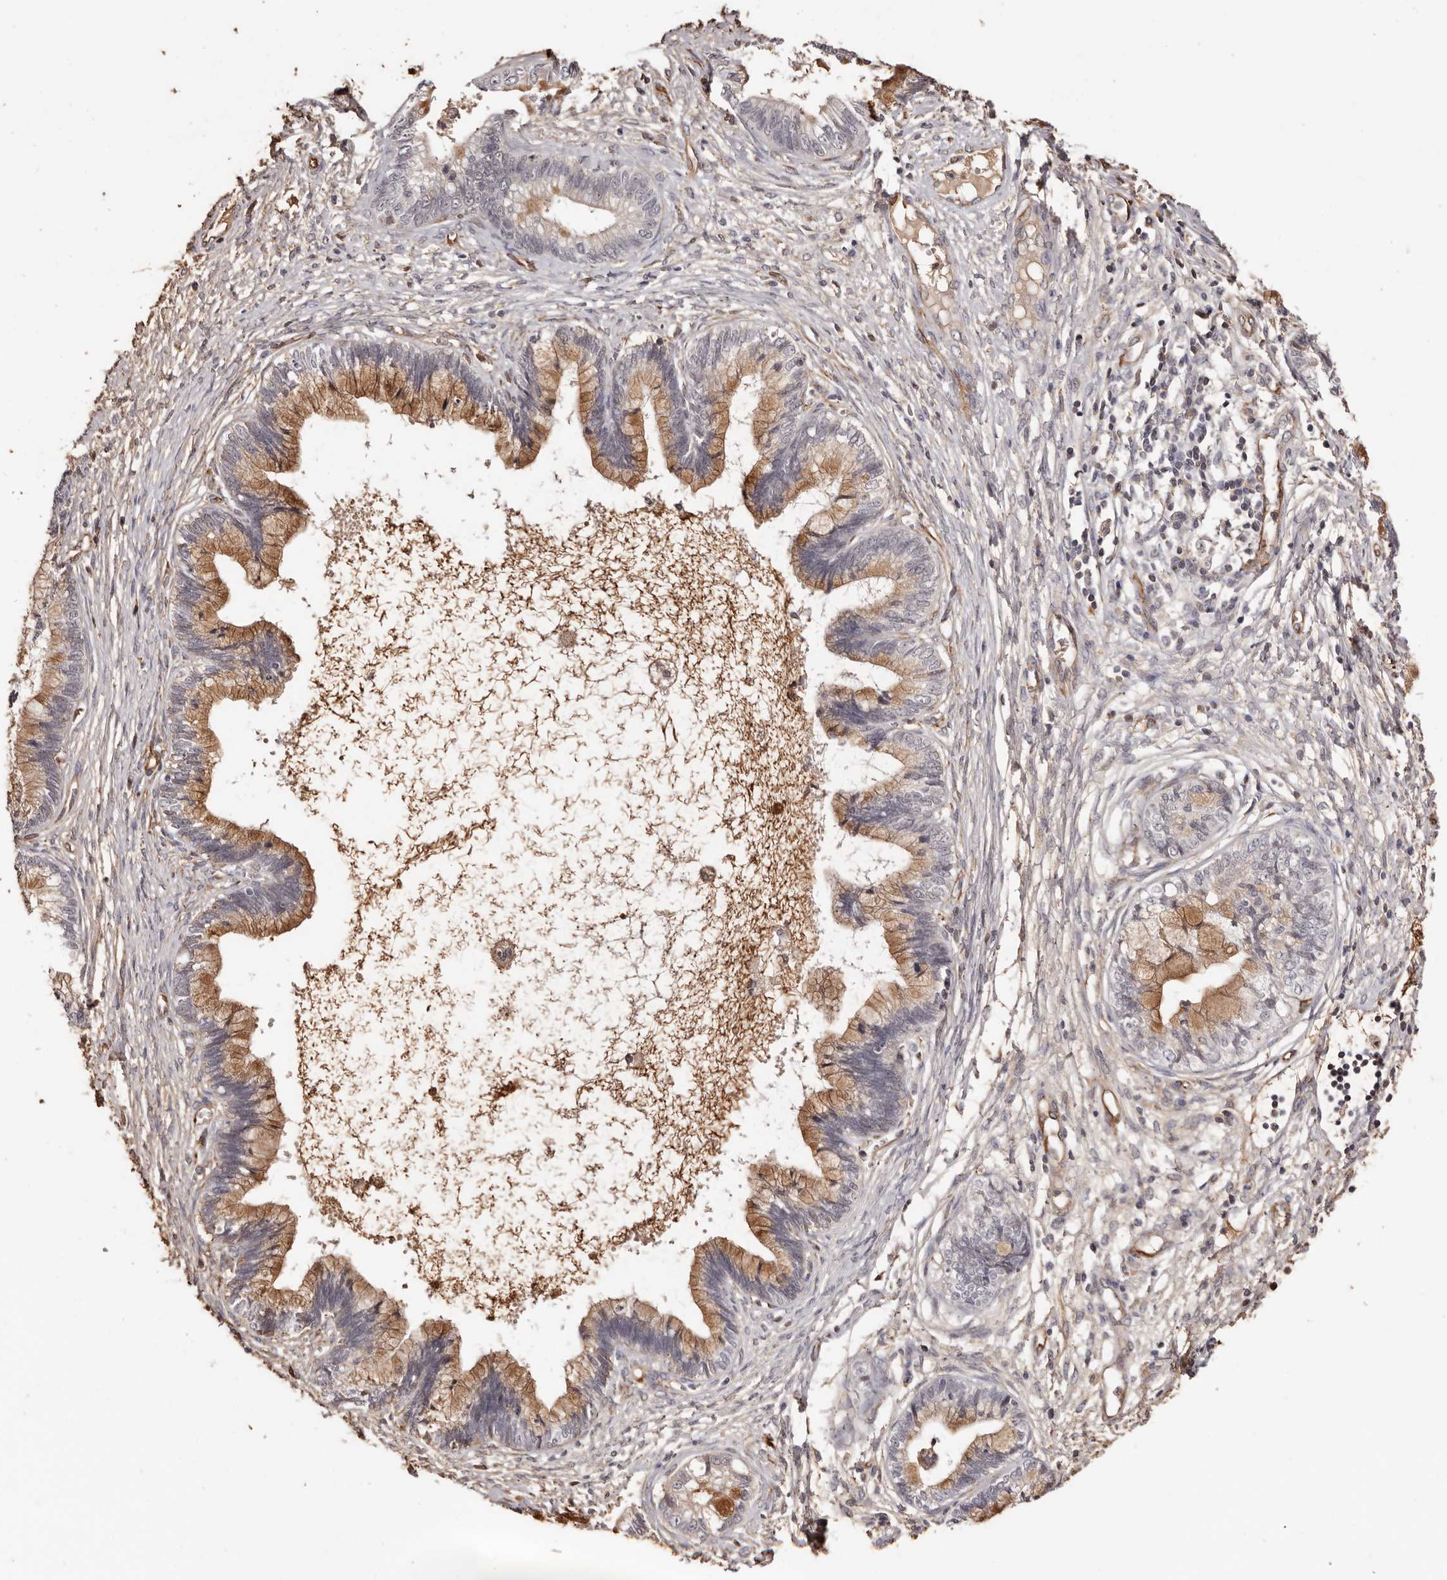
{"staining": {"intensity": "moderate", "quantity": "25%-75%", "location": "cytoplasmic/membranous"}, "tissue": "cervical cancer", "cell_type": "Tumor cells", "image_type": "cancer", "snomed": [{"axis": "morphology", "description": "Adenocarcinoma, NOS"}, {"axis": "topography", "description": "Cervix"}], "caption": "Brown immunohistochemical staining in cervical adenocarcinoma displays moderate cytoplasmic/membranous expression in about 25%-75% of tumor cells.", "gene": "ZNF557", "patient": {"sex": "female", "age": 44}}